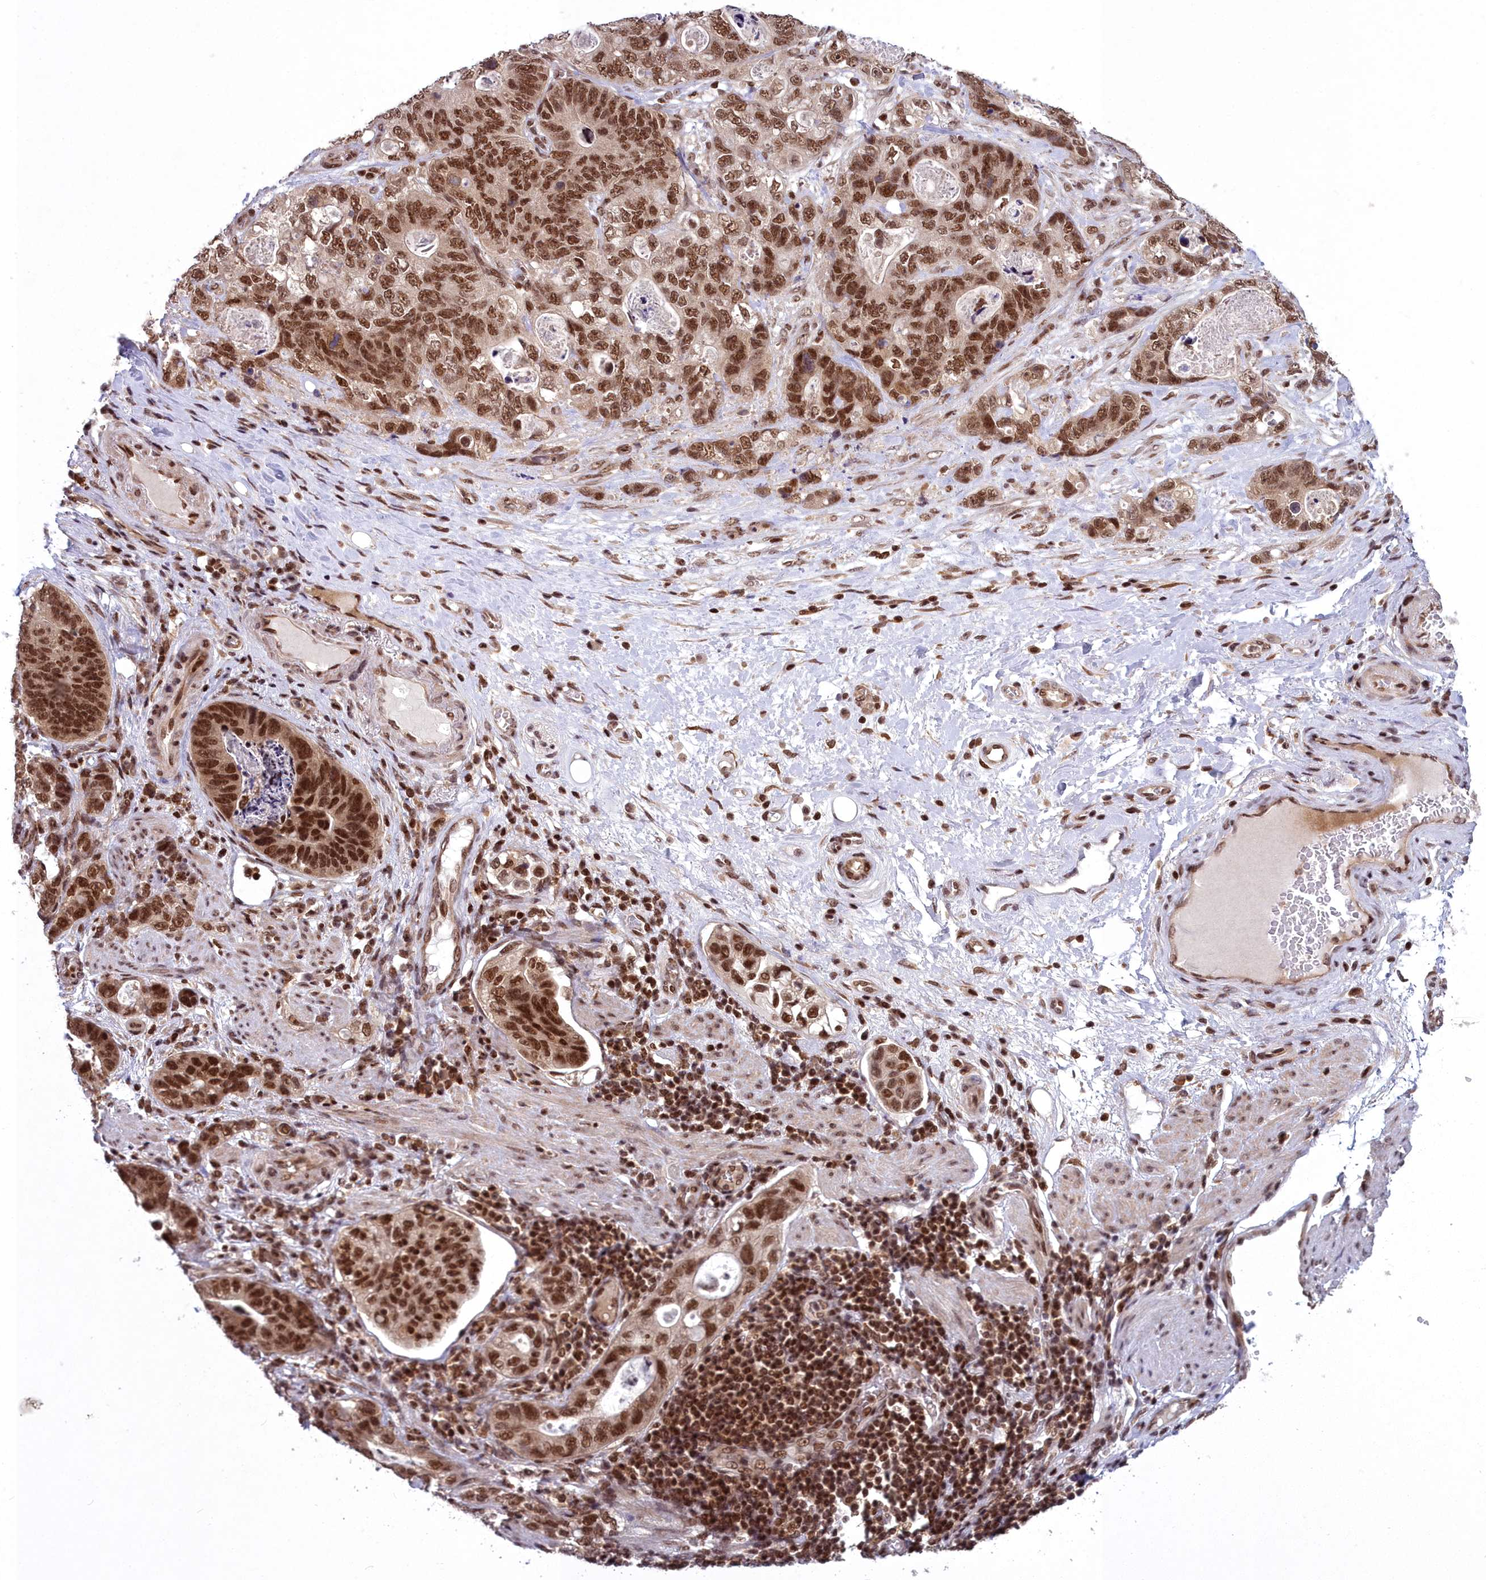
{"staining": {"intensity": "strong", "quantity": ">75%", "location": "nuclear"}, "tissue": "stomach cancer", "cell_type": "Tumor cells", "image_type": "cancer", "snomed": [{"axis": "morphology", "description": "Normal tissue, NOS"}, {"axis": "morphology", "description": "Adenocarcinoma, NOS"}, {"axis": "topography", "description": "Stomach"}], "caption": "Immunohistochemistry (IHC) photomicrograph of human stomach cancer stained for a protein (brown), which shows high levels of strong nuclear expression in approximately >75% of tumor cells.", "gene": "GMEB1", "patient": {"sex": "female", "age": 89}}